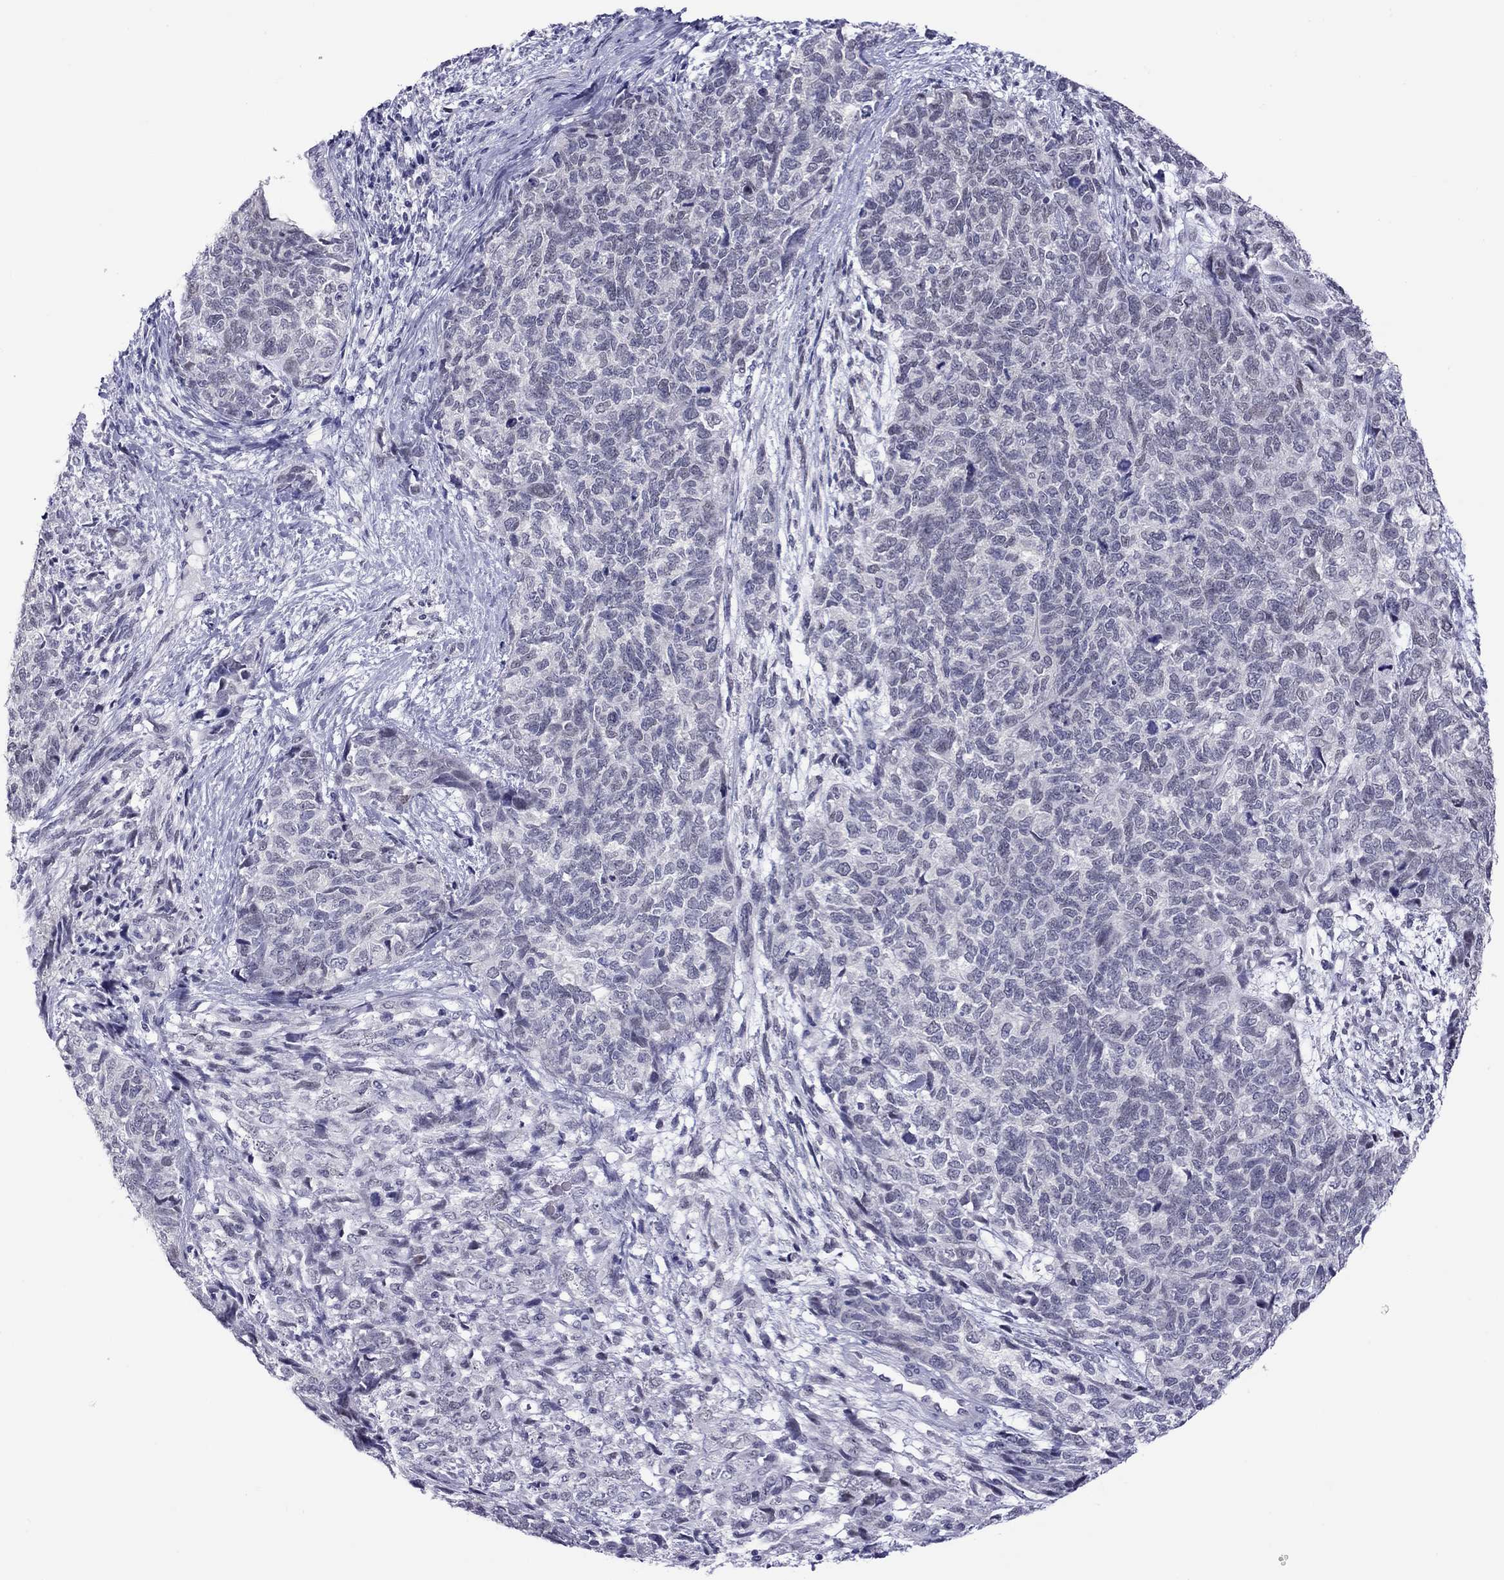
{"staining": {"intensity": "negative", "quantity": "none", "location": "none"}, "tissue": "cervical cancer", "cell_type": "Tumor cells", "image_type": "cancer", "snomed": [{"axis": "morphology", "description": "Squamous cell carcinoma, NOS"}, {"axis": "topography", "description": "Cervix"}], "caption": "The IHC histopathology image has no significant expression in tumor cells of cervical cancer tissue.", "gene": "CHRNB3", "patient": {"sex": "female", "age": 63}}